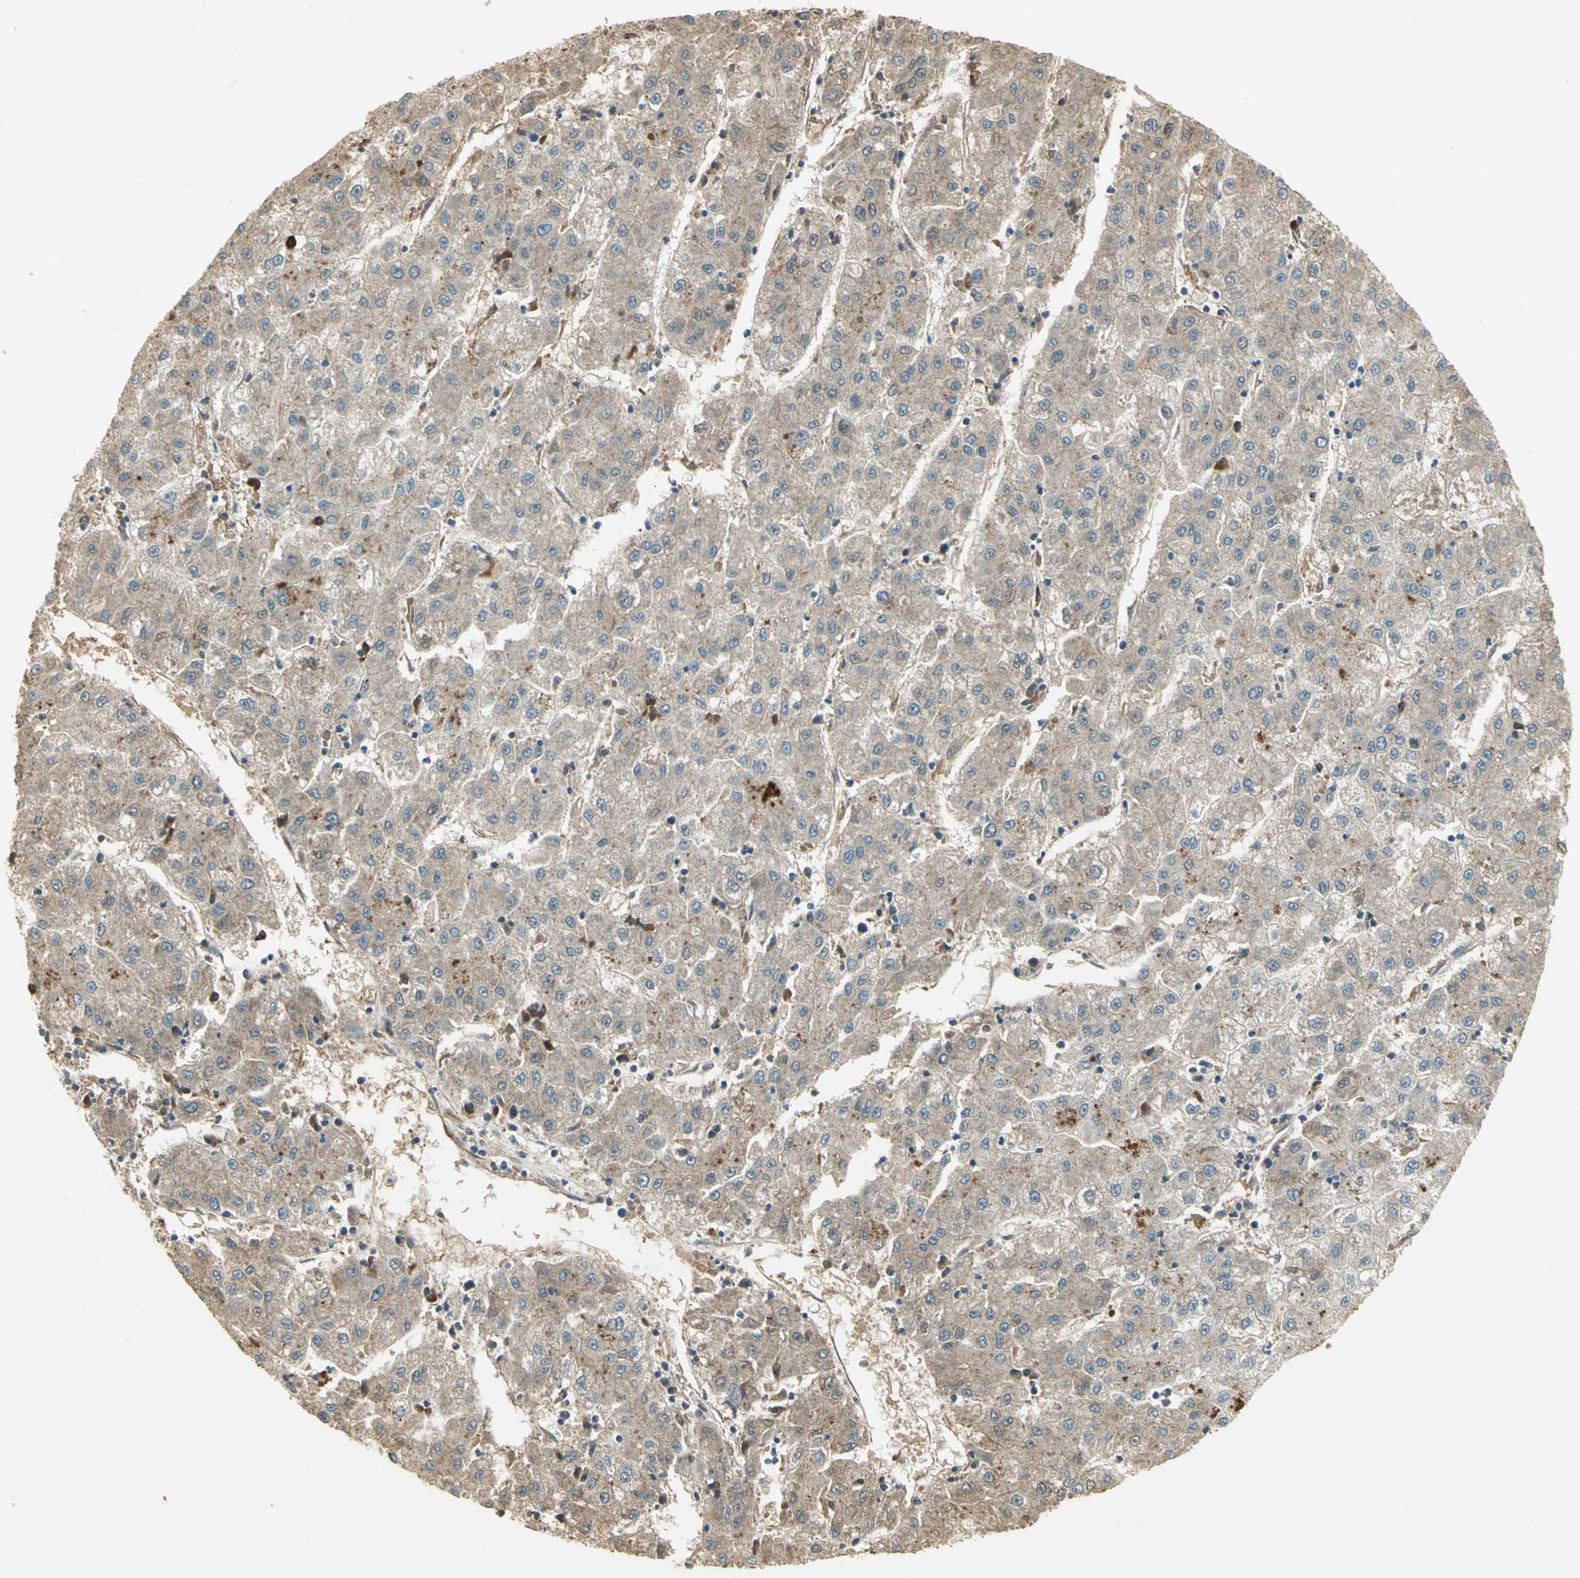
{"staining": {"intensity": "weak", "quantity": ">75%", "location": "cytoplasmic/membranous"}, "tissue": "liver cancer", "cell_type": "Tumor cells", "image_type": "cancer", "snomed": [{"axis": "morphology", "description": "Carcinoma, Hepatocellular, NOS"}, {"axis": "topography", "description": "Liver"}], "caption": "Liver cancer (hepatocellular carcinoma) was stained to show a protein in brown. There is low levels of weak cytoplasmic/membranous expression in about >75% of tumor cells.", "gene": "KEAP1", "patient": {"sex": "male", "age": 72}}